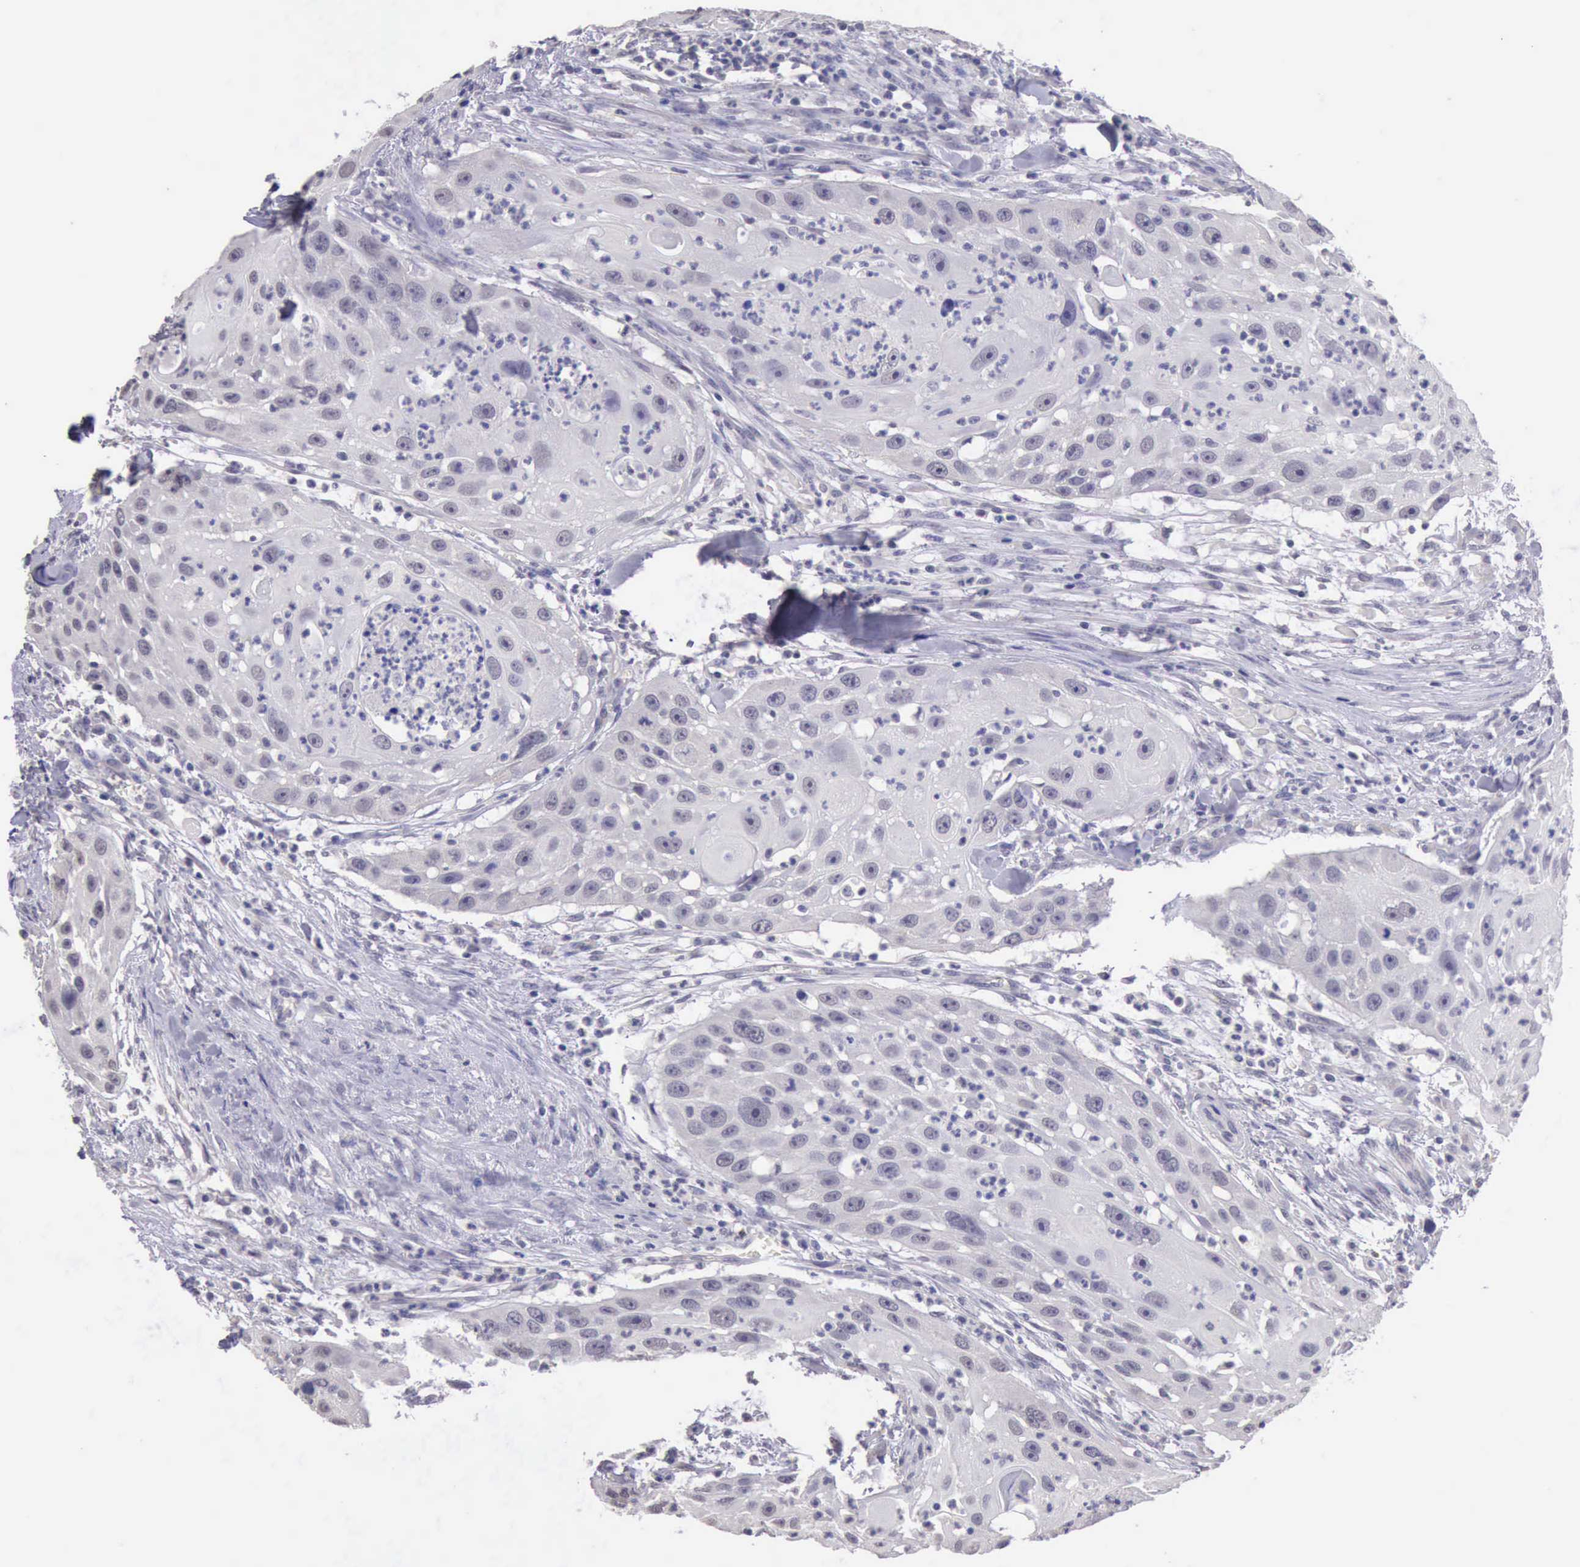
{"staining": {"intensity": "moderate", "quantity": "<25%", "location": "cytoplasmic/membranous"}, "tissue": "head and neck cancer", "cell_type": "Tumor cells", "image_type": "cancer", "snomed": [{"axis": "morphology", "description": "Squamous cell carcinoma, NOS"}, {"axis": "topography", "description": "Head-Neck"}], "caption": "A micrograph of human head and neck squamous cell carcinoma stained for a protein shows moderate cytoplasmic/membranous brown staining in tumor cells.", "gene": "KCND1", "patient": {"sex": "male", "age": 64}}